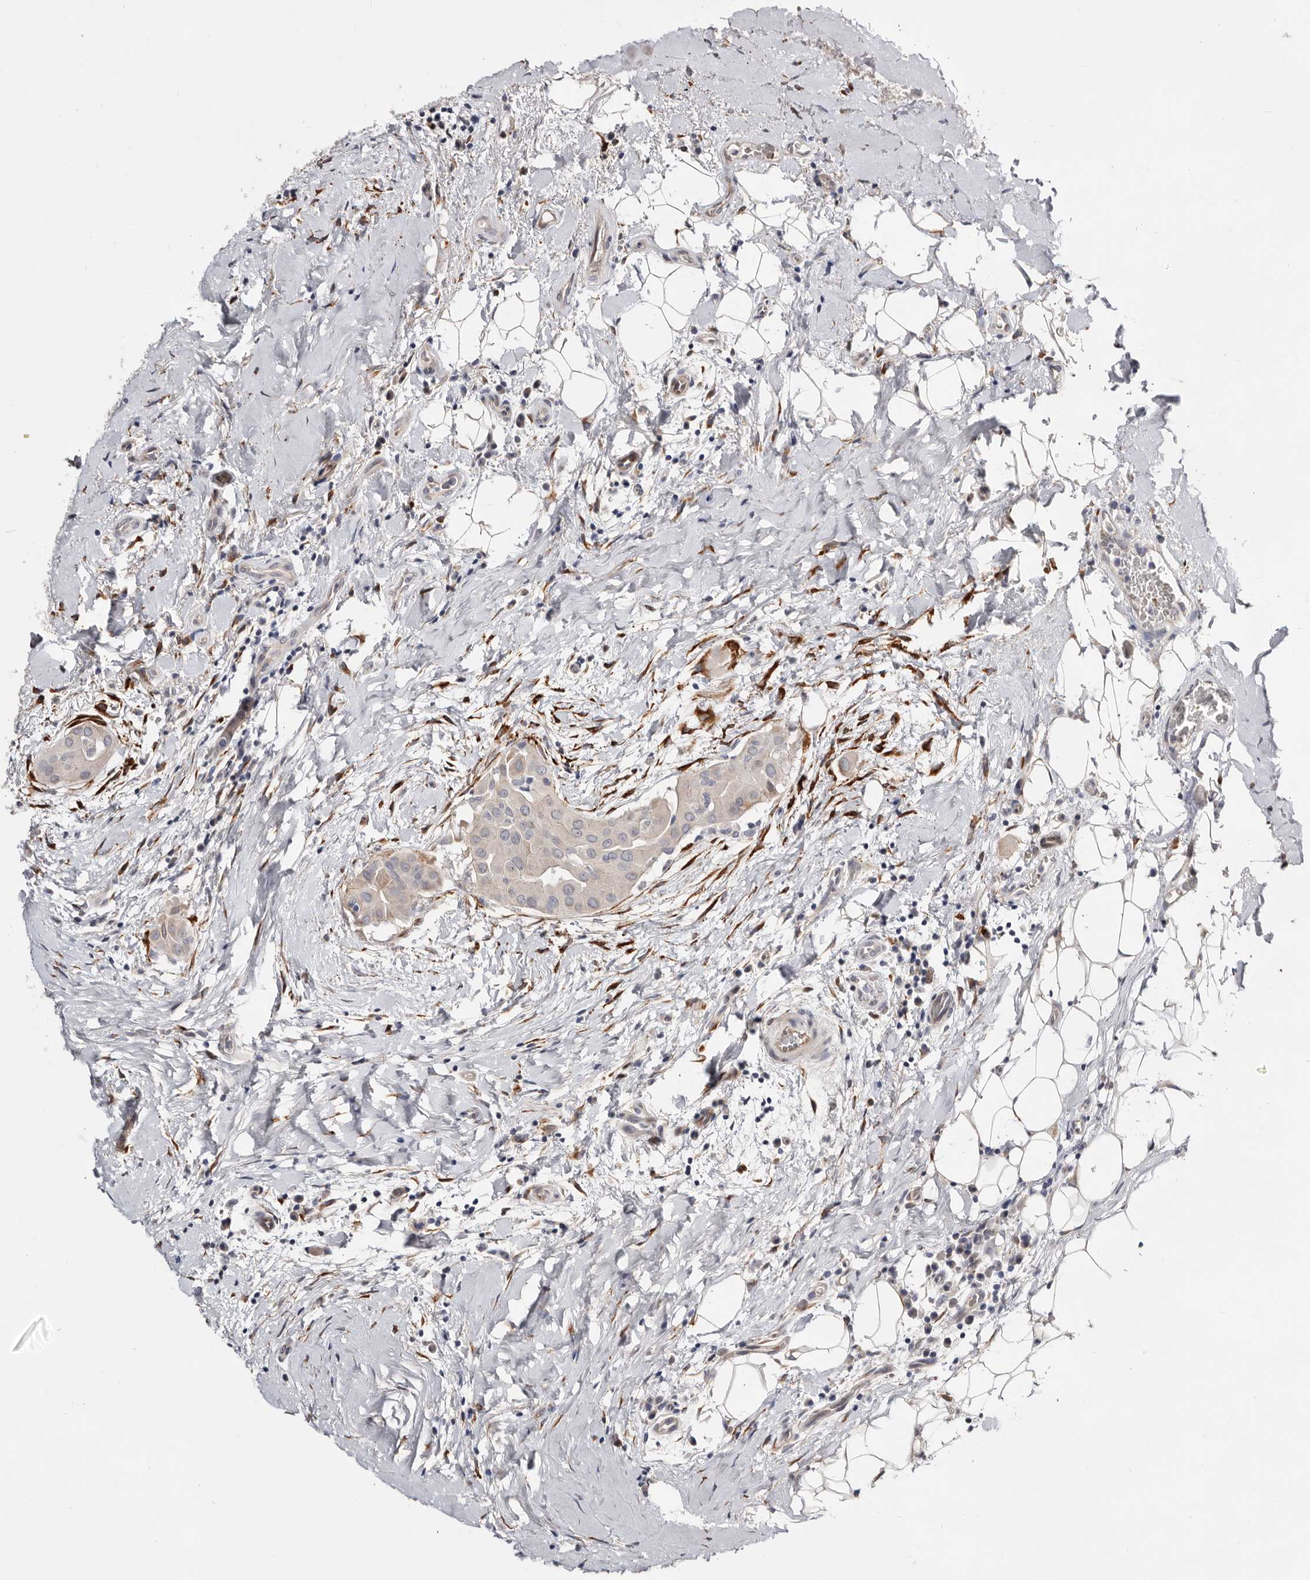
{"staining": {"intensity": "negative", "quantity": "none", "location": "none"}, "tissue": "thyroid cancer", "cell_type": "Tumor cells", "image_type": "cancer", "snomed": [{"axis": "morphology", "description": "Papillary adenocarcinoma, NOS"}, {"axis": "topography", "description": "Thyroid gland"}], "caption": "Photomicrograph shows no significant protein expression in tumor cells of thyroid cancer (papillary adenocarcinoma).", "gene": "USH1C", "patient": {"sex": "male", "age": 33}}